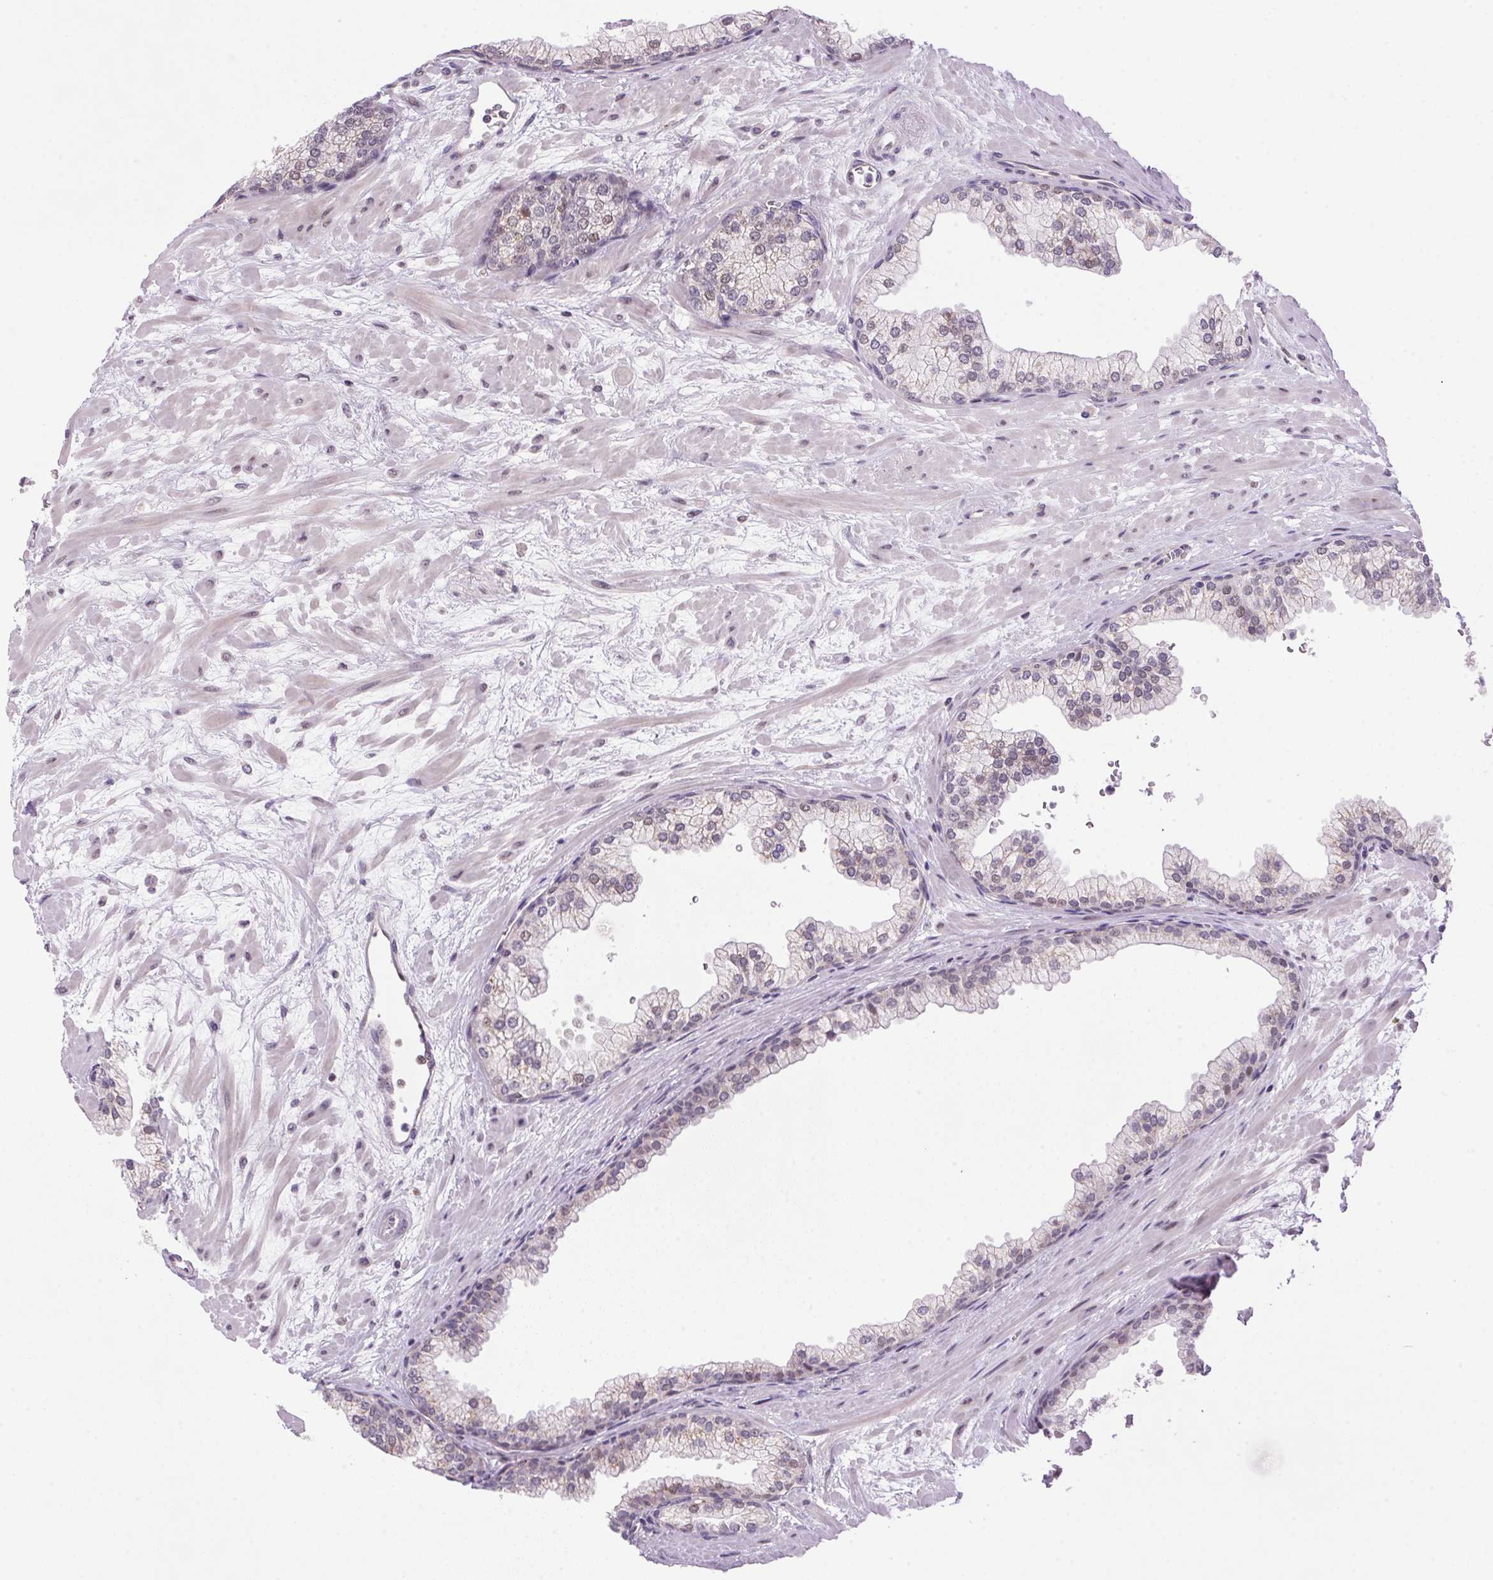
{"staining": {"intensity": "weak", "quantity": "<25%", "location": "cytoplasmic/membranous"}, "tissue": "prostate", "cell_type": "Glandular cells", "image_type": "normal", "snomed": [{"axis": "morphology", "description": "Normal tissue, NOS"}, {"axis": "topography", "description": "Prostate"}, {"axis": "topography", "description": "Peripheral nerve tissue"}], "caption": "Micrograph shows no protein expression in glandular cells of normal prostate.", "gene": "AKR1E2", "patient": {"sex": "male", "age": 61}}